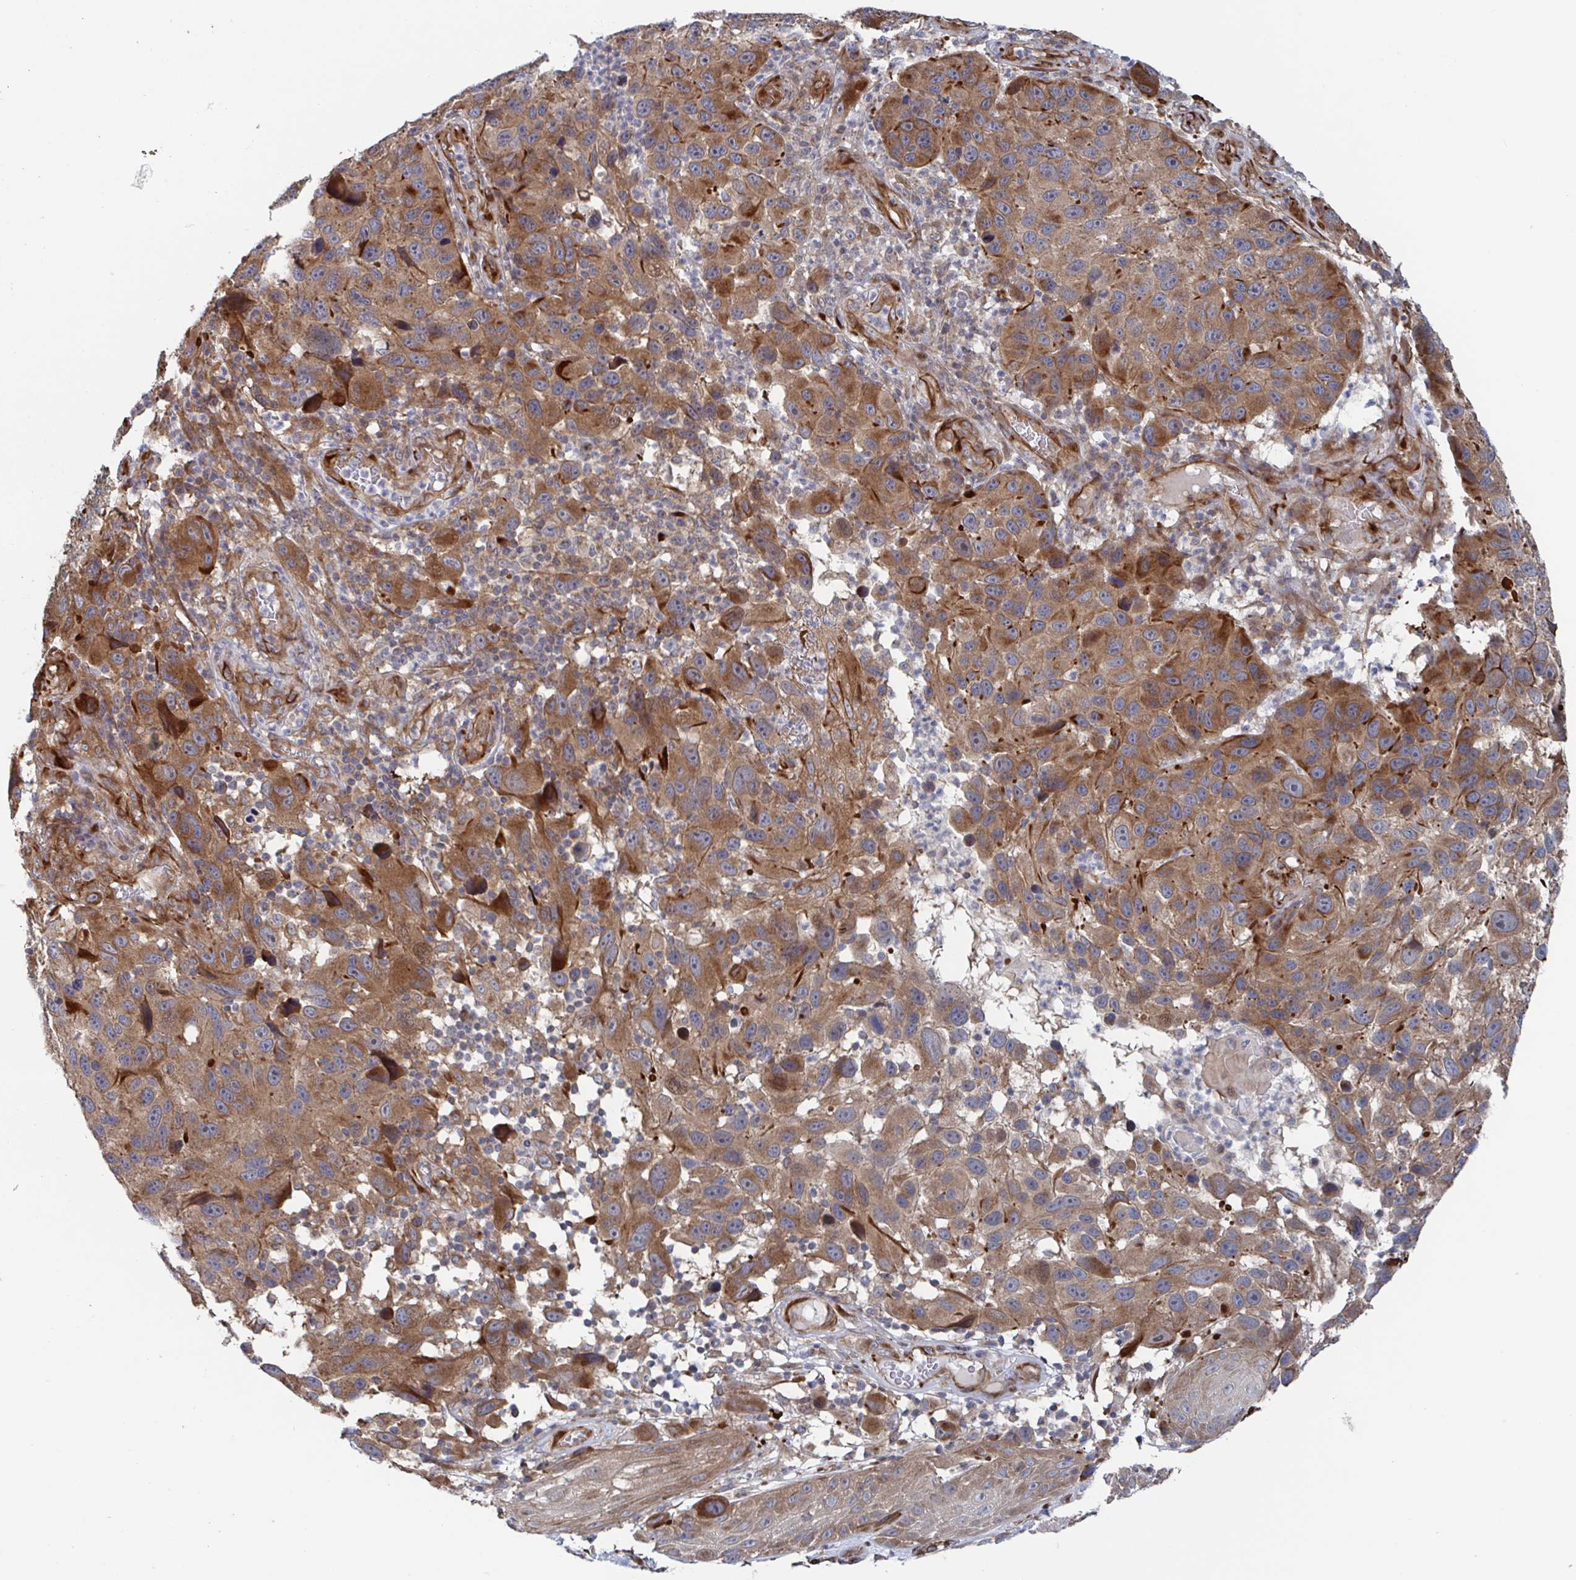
{"staining": {"intensity": "moderate", "quantity": ">75%", "location": "cytoplasmic/membranous"}, "tissue": "melanoma", "cell_type": "Tumor cells", "image_type": "cancer", "snomed": [{"axis": "morphology", "description": "Malignant melanoma, NOS"}, {"axis": "topography", "description": "Skin"}], "caption": "IHC of human malignant melanoma shows medium levels of moderate cytoplasmic/membranous positivity in about >75% of tumor cells. The staining was performed using DAB, with brown indicating positive protein expression. Nuclei are stained blue with hematoxylin.", "gene": "DVL3", "patient": {"sex": "male", "age": 53}}